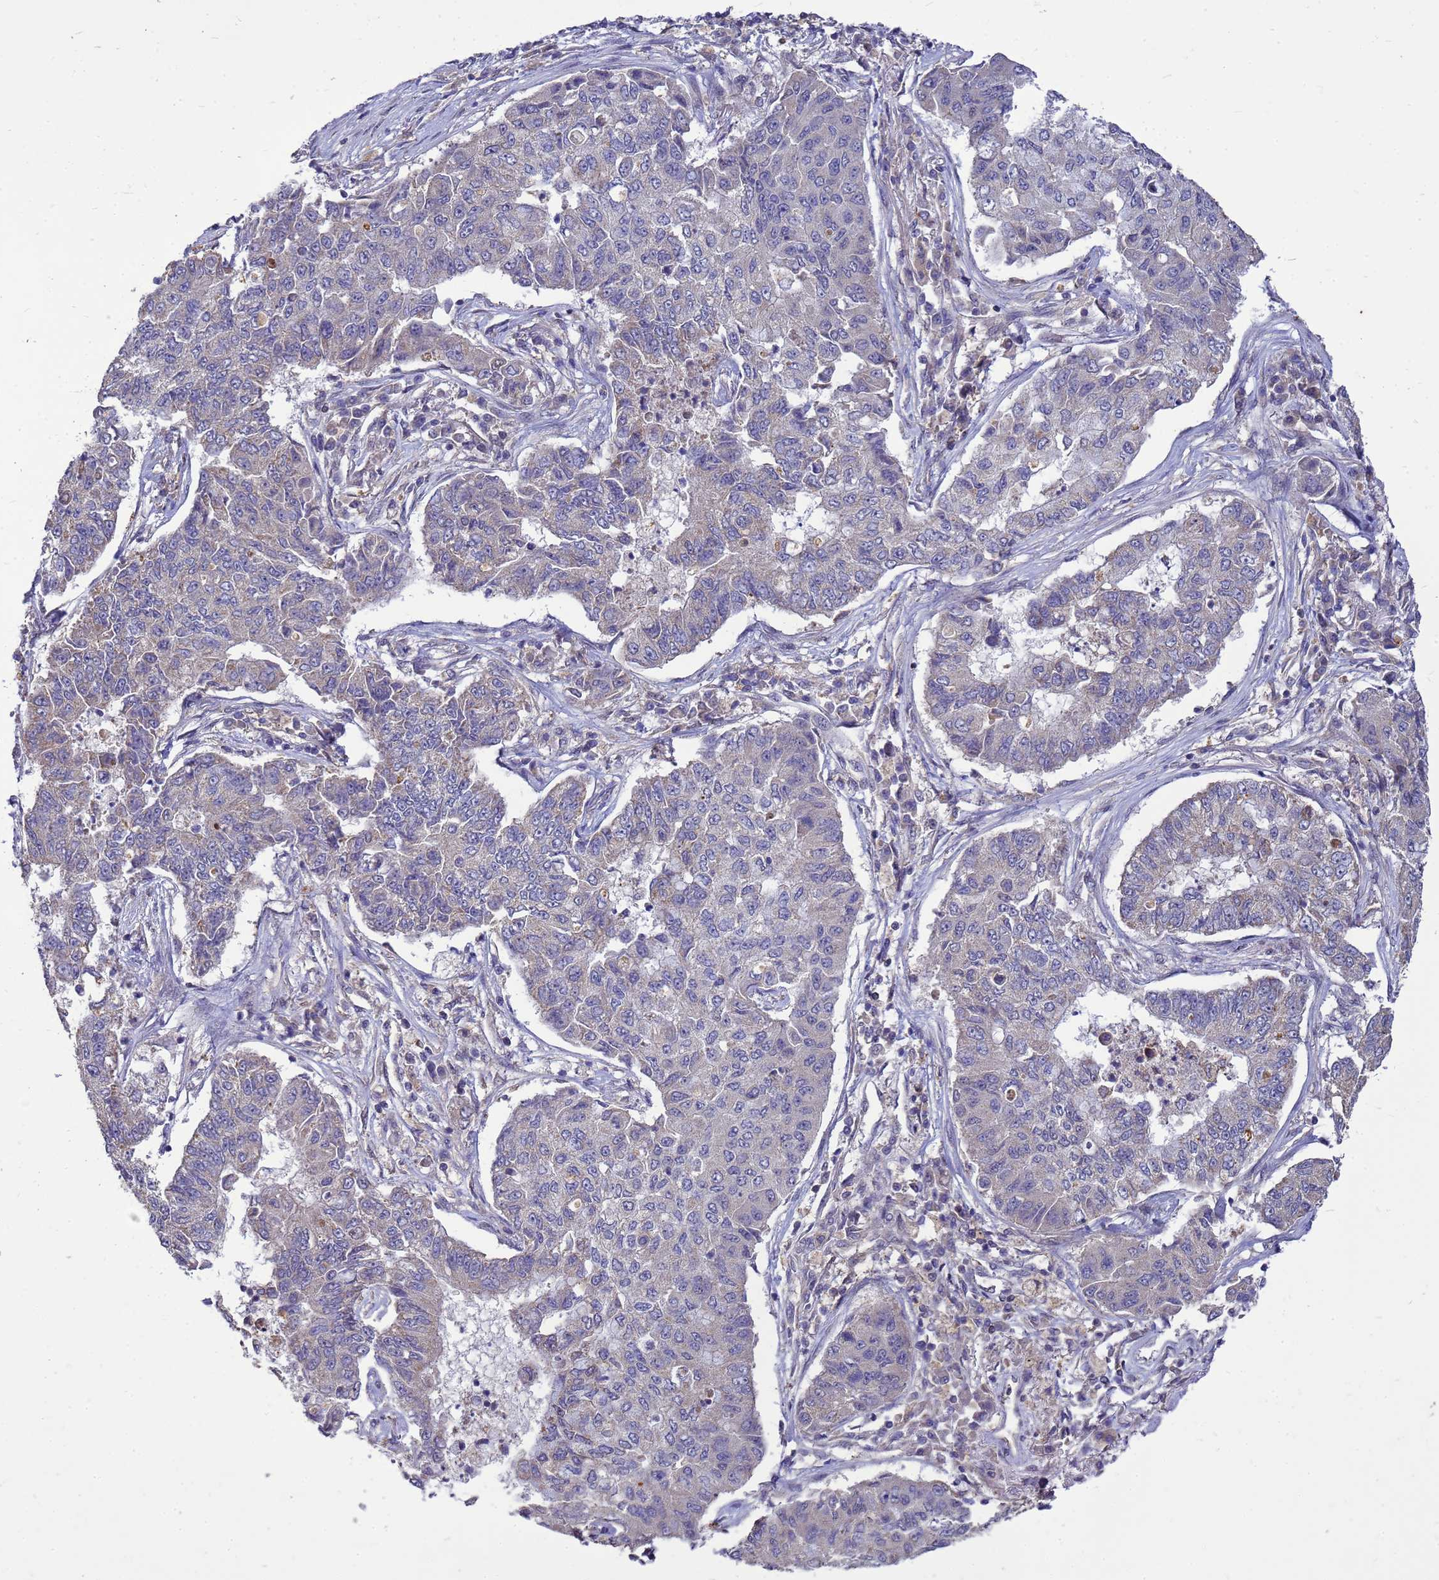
{"staining": {"intensity": "negative", "quantity": "none", "location": "none"}, "tissue": "lung cancer", "cell_type": "Tumor cells", "image_type": "cancer", "snomed": [{"axis": "morphology", "description": "Squamous cell carcinoma, NOS"}, {"axis": "topography", "description": "Lung"}], "caption": "There is no significant expression in tumor cells of lung cancer.", "gene": "EIF4EBP3", "patient": {"sex": "male", "age": 74}}